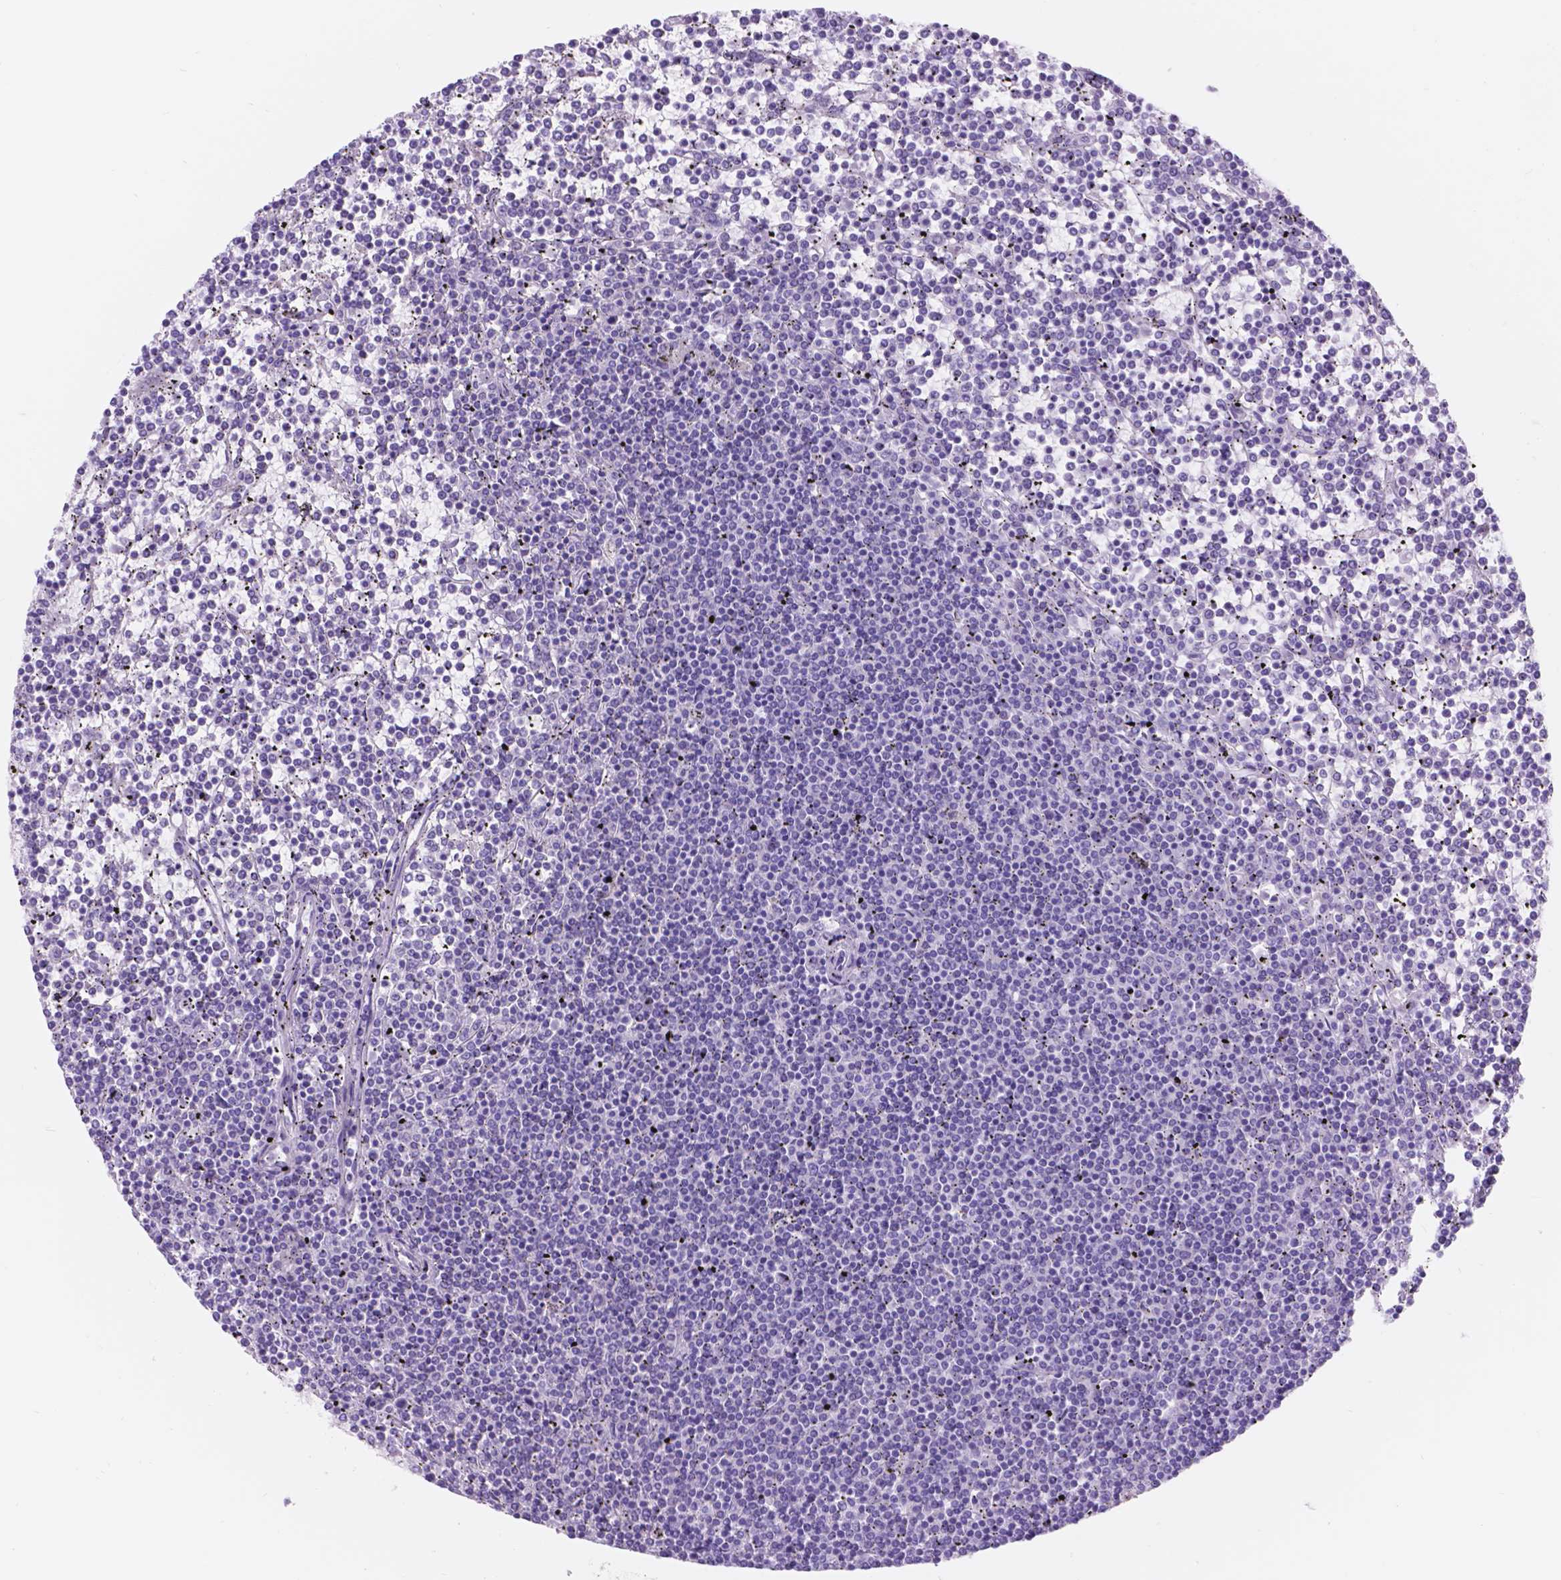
{"staining": {"intensity": "negative", "quantity": "none", "location": "none"}, "tissue": "lymphoma", "cell_type": "Tumor cells", "image_type": "cancer", "snomed": [{"axis": "morphology", "description": "Malignant lymphoma, non-Hodgkin's type, Low grade"}, {"axis": "topography", "description": "Spleen"}], "caption": "There is no significant staining in tumor cells of lymphoma.", "gene": "DCC", "patient": {"sex": "female", "age": 19}}